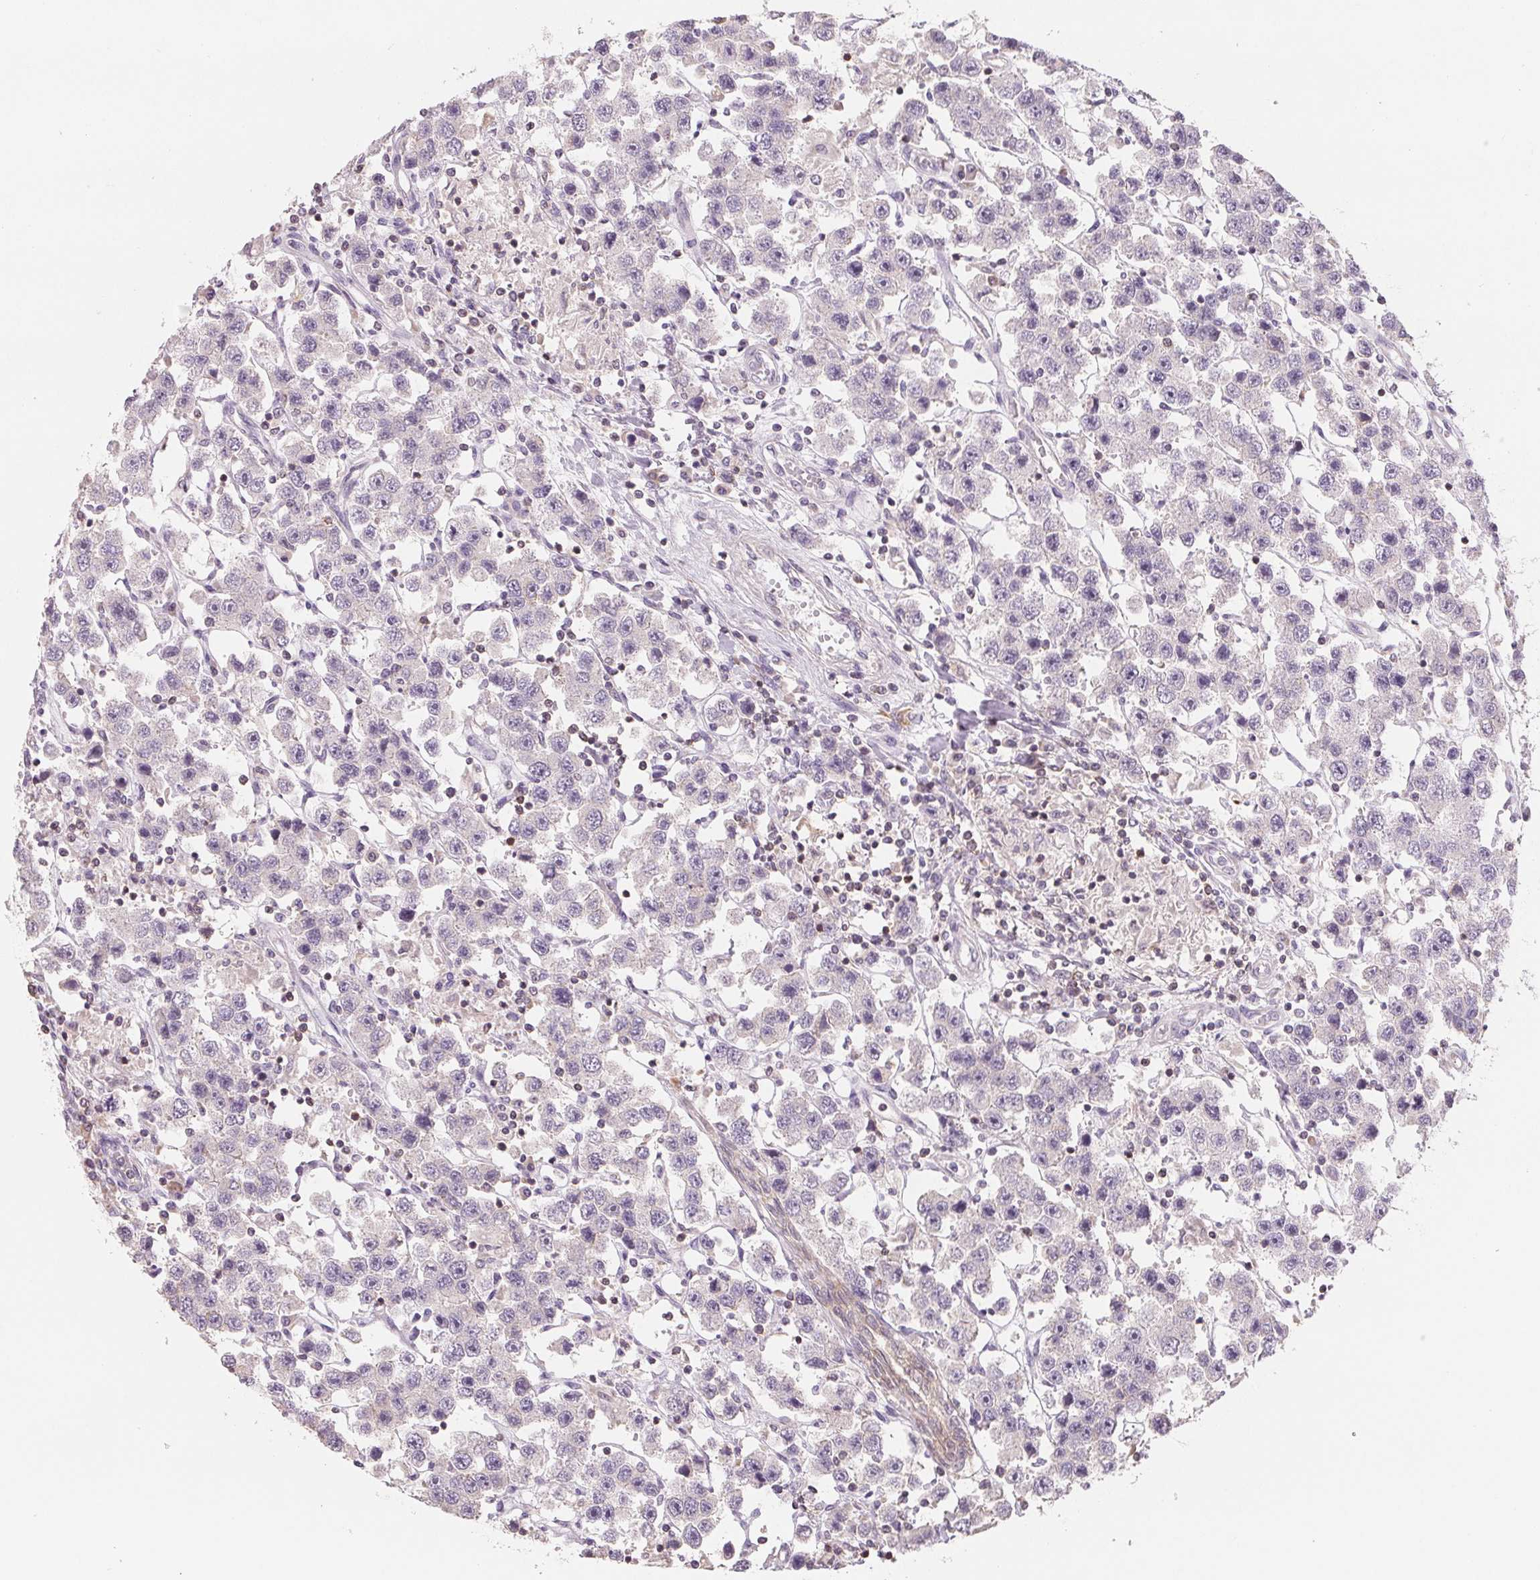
{"staining": {"intensity": "negative", "quantity": "none", "location": "none"}, "tissue": "testis cancer", "cell_type": "Tumor cells", "image_type": "cancer", "snomed": [{"axis": "morphology", "description": "Seminoma, NOS"}, {"axis": "topography", "description": "Testis"}], "caption": "This is an immunohistochemistry micrograph of testis cancer. There is no staining in tumor cells.", "gene": "VTCN1", "patient": {"sex": "male", "age": 45}}